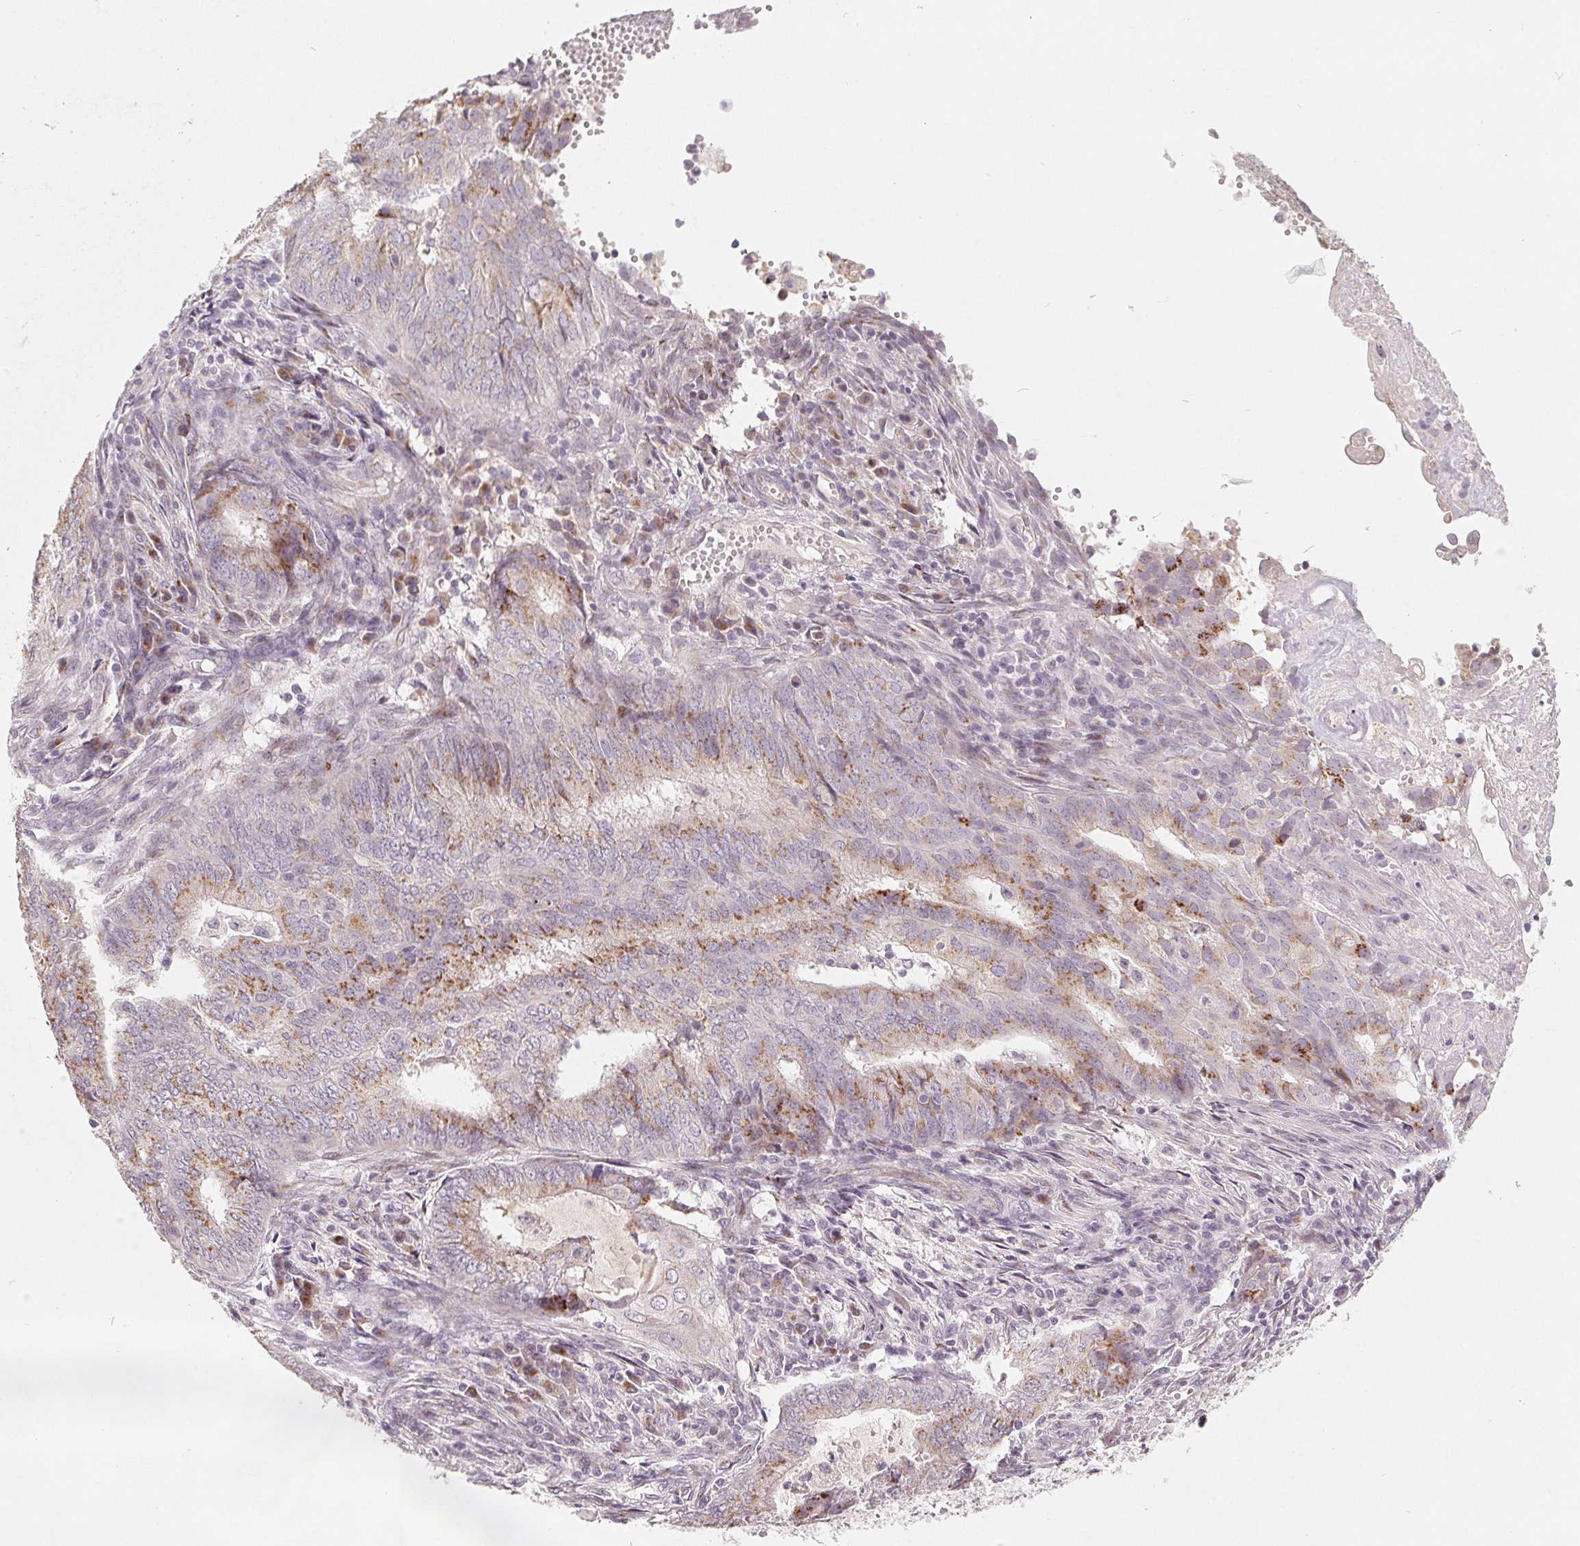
{"staining": {"intensity": "moderate", "quantity": "25%-75%", "location": "cytoplasmic/membranous"}, "tissue": "endometrial cancer", "cell_type": "Tumor cells", "image_type": "cancer", "snomed": [{"axis": "morphology", "description": "Adenocarcinoma, NOS"}, {"axis": "topography", "description": "Endometrium"}], "caption": "Protein expression analysis of endometrial cancer (adenocarcinoma) displays moderate cytoplasmic/membranous staining in approximately 25%-75% of tumor cells. (DAB IHC, brown staining for protein, blue staining for nuclei).", "gene": "TMSB15B", "patient": {"sex": "female", "age": 62}}